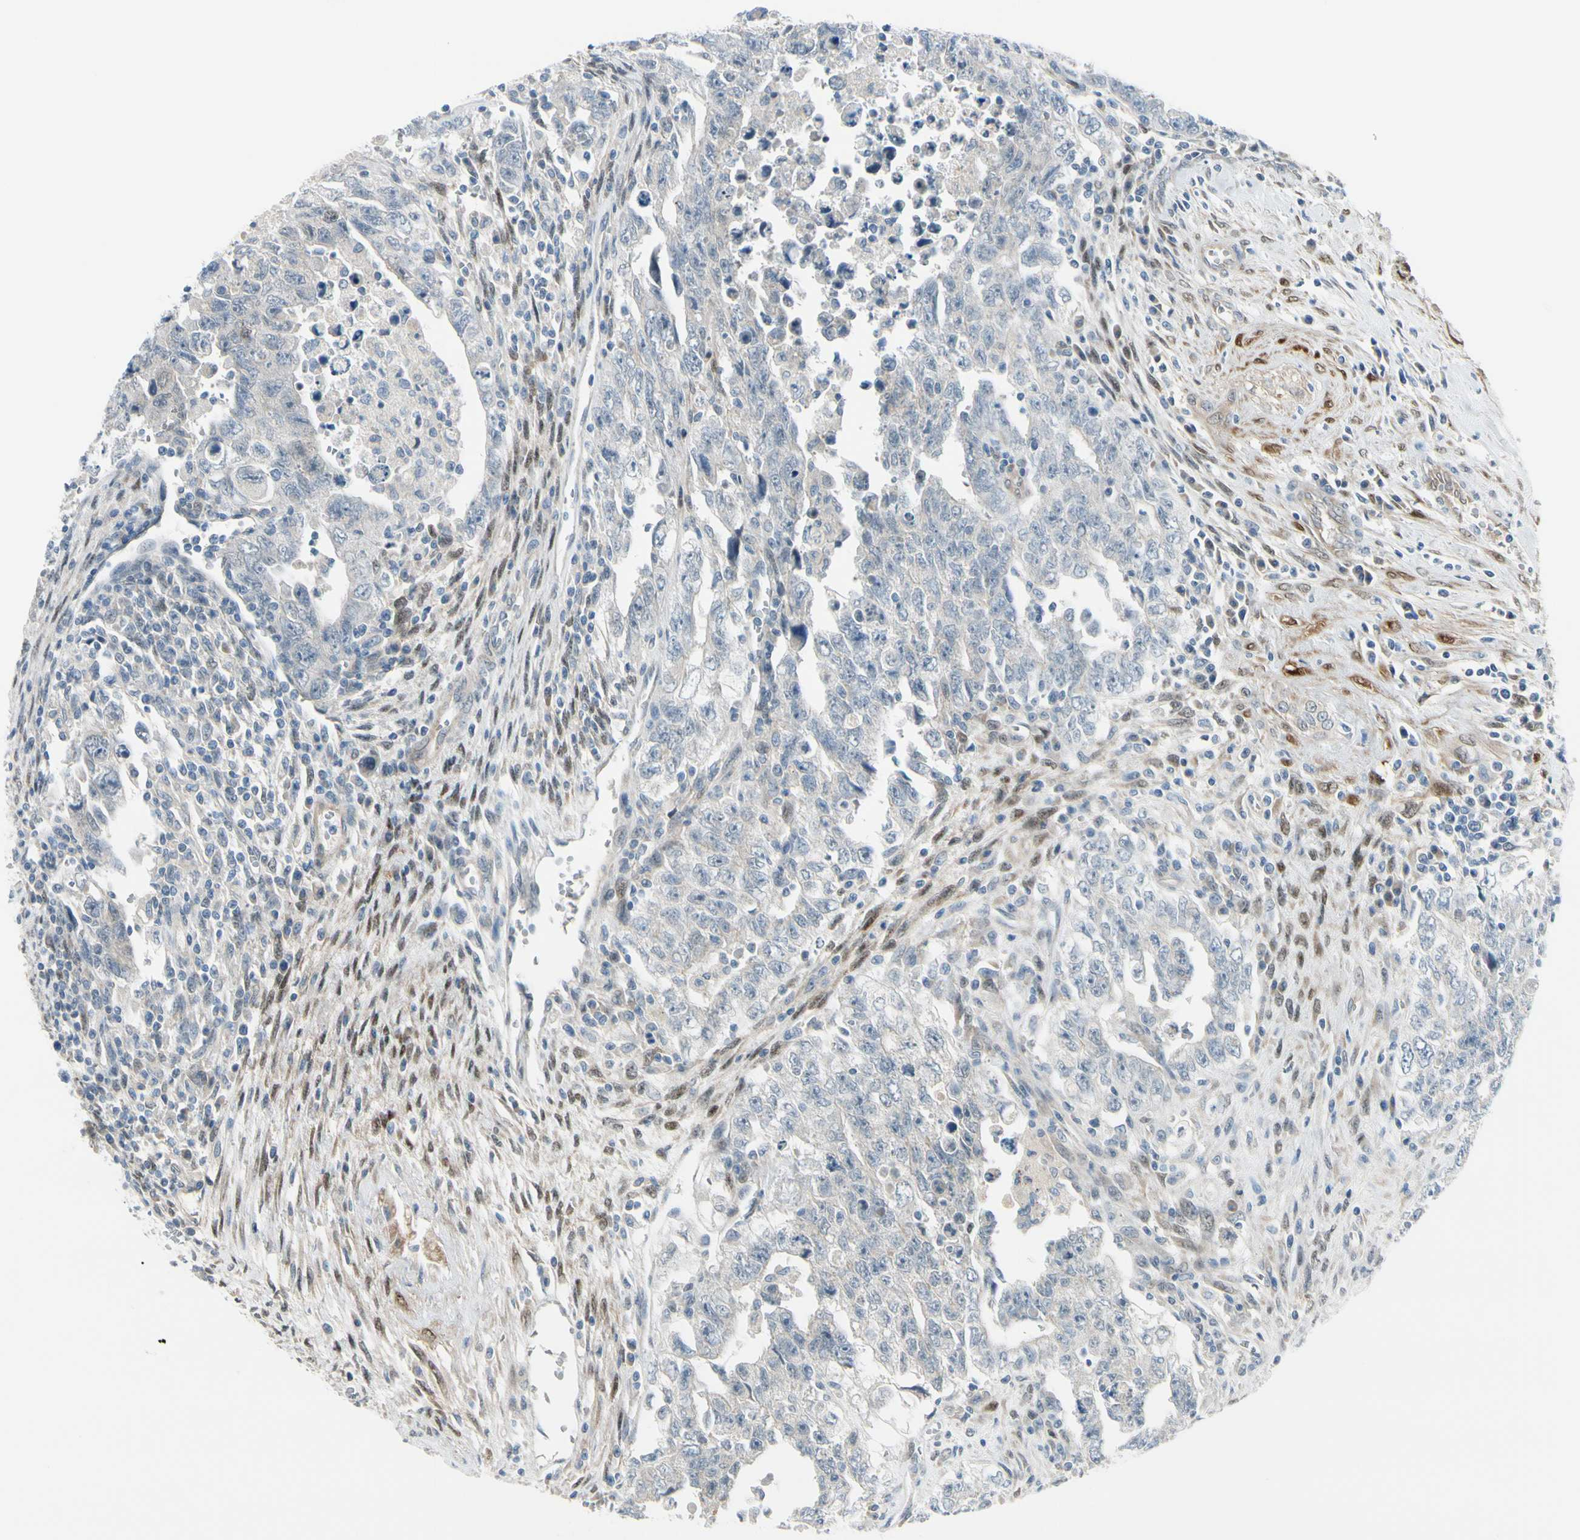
{"staining": {"intensity": "negative", "quantity": "none", "location": "none"}, "tissue": "testis cancer", "cell_type": "Tumor cells", "image_type": "cancer", "snomed": [{"axis": "morphology", "description": "Carcinoma, Embryonal, NOS"}, {"axis": "topography", "description": "Testis"}], "caption": "The micrograph reveals no significant staining in tumor cells of embryonal carcinoma (testis).", "gene": "FHL2", "patient": {"sex": "male", "age": 28}}